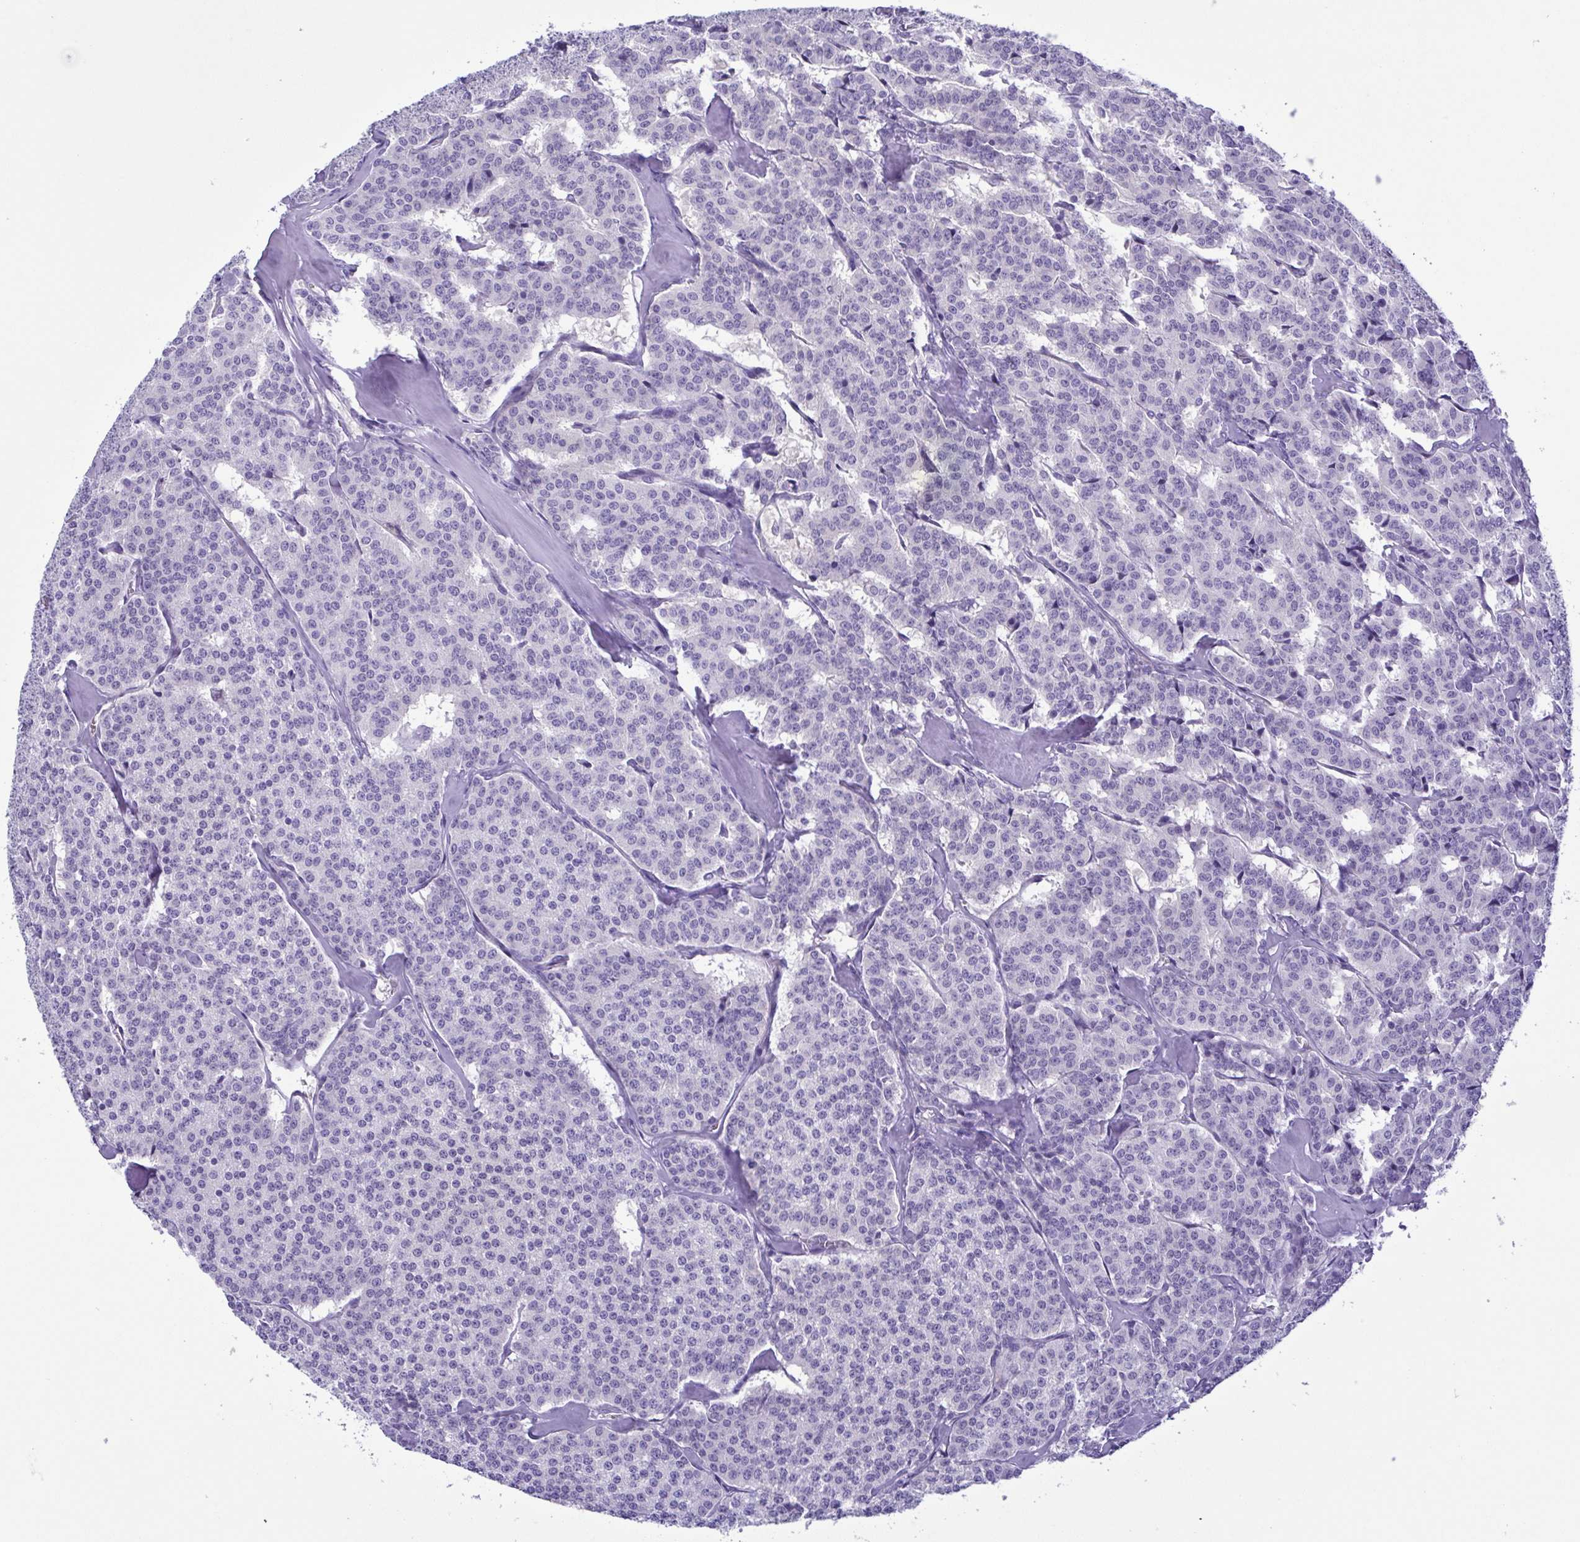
{"staining": {"intensity": "negative", "quantity": "none", "location": "none"}, "tissue": "carcinoid", "cell_type": "Tumor cells", "image_type": "cancer", "snomed": [{"axis": "morphology", "description": "Normal tissue, NOS"}, {"axis": "morphology", "description": "Carcinoid, malignant, NOS"}, {"axis": "topography", "description": "Lung"}], "caption": "Immunohistochemical staining of human malignant carcinoid demonstrates no significant positivity in tumor cells.", "gene": "LDHC", "patient": {"sex": "female", "age": 46}}